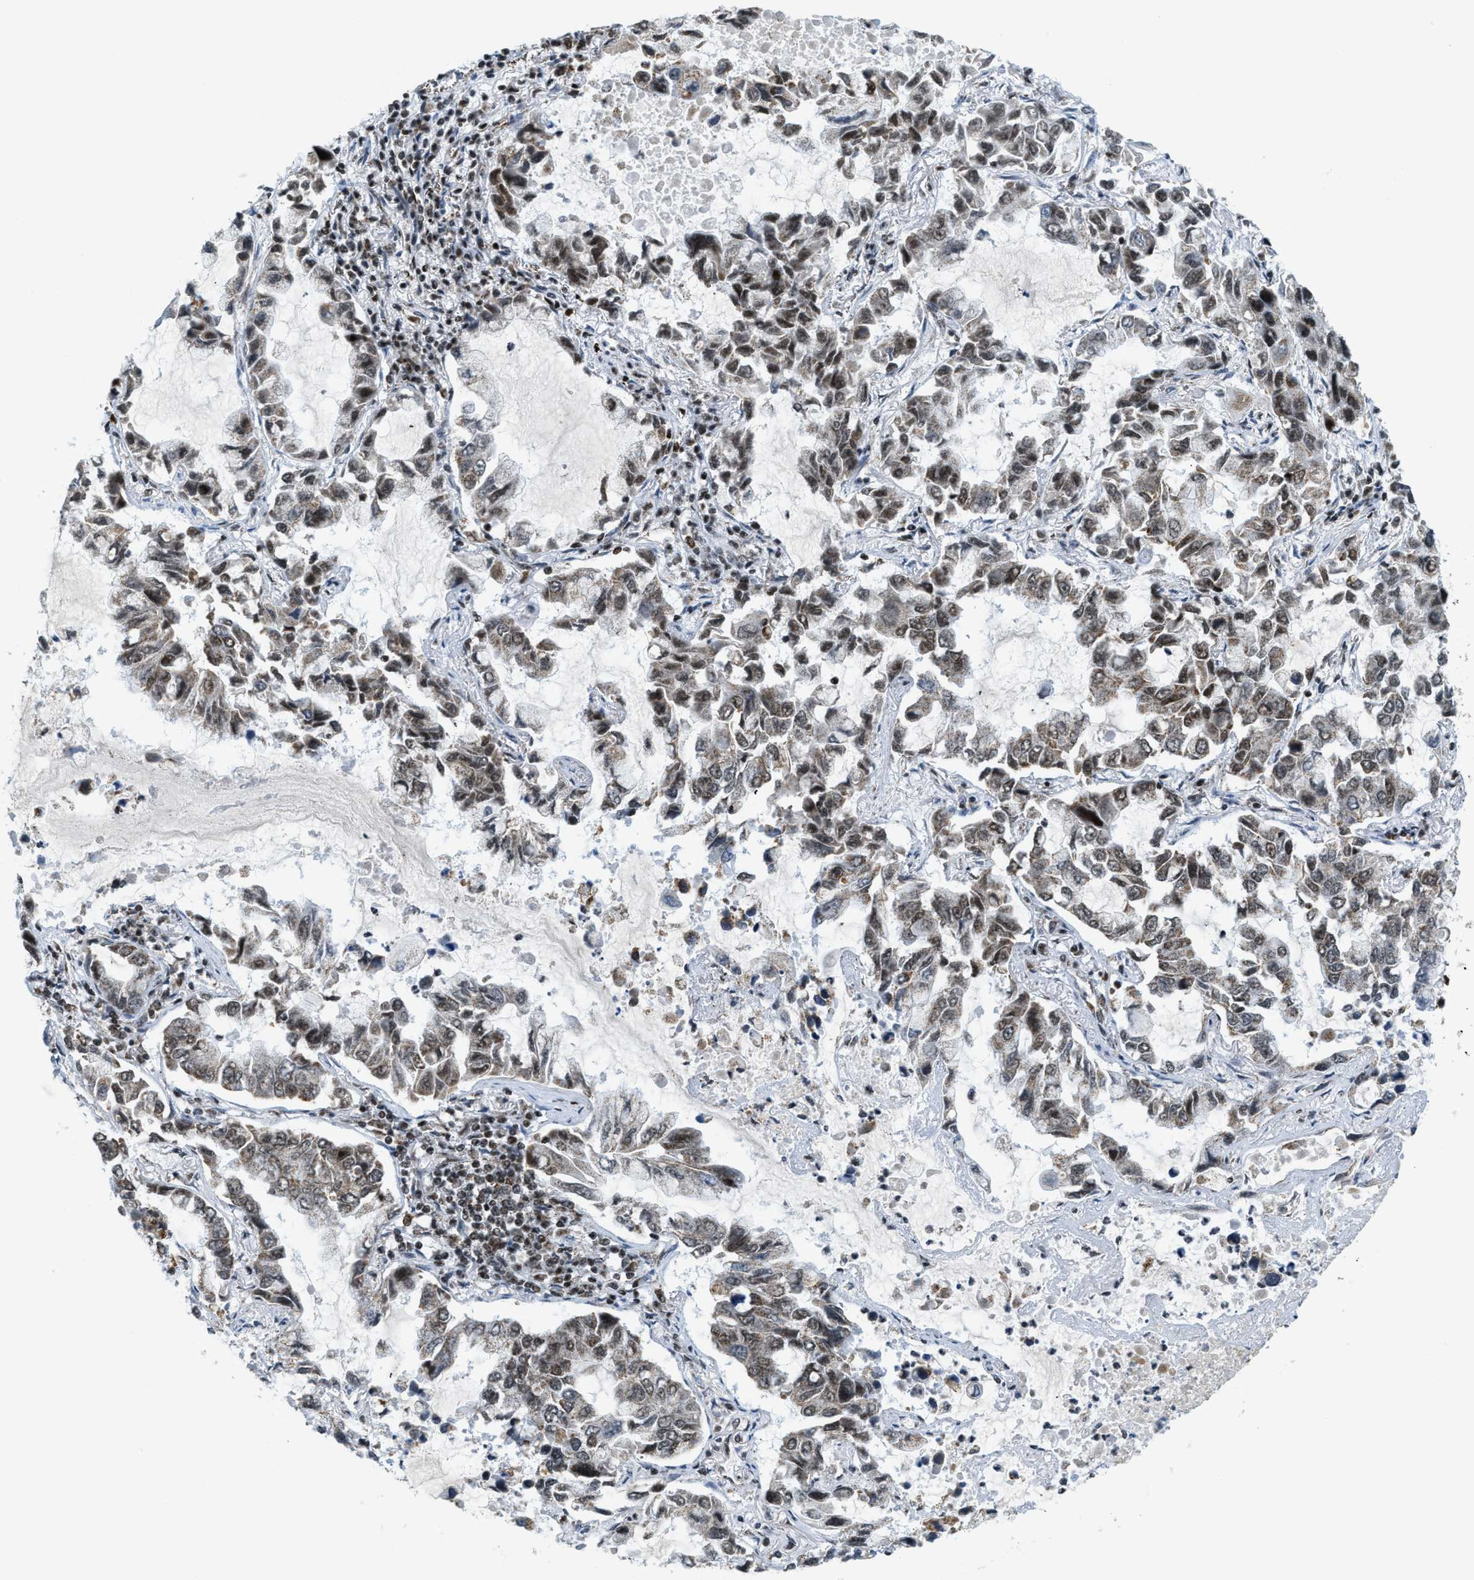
{"staining": {"intensity": "moderate", "quantity": ">75%", "location": "nuclear"}, "tissue": "lung cancer", "cell_type": "Tumor cells", "image_type": "cancer", "snomed": [{"axis": "morphology", "description": "Adenocarcinoma, NOS"}, {"axis": "topography", "description": "Lung"}], "caption": "Lung cancer (adenocarcinoma) stained with IHC demonstrates moderate nuclear positivity in about >75% of tumor cells.", "gene": "GABPB1", "patient": {"sex": "male", "age": 64}}